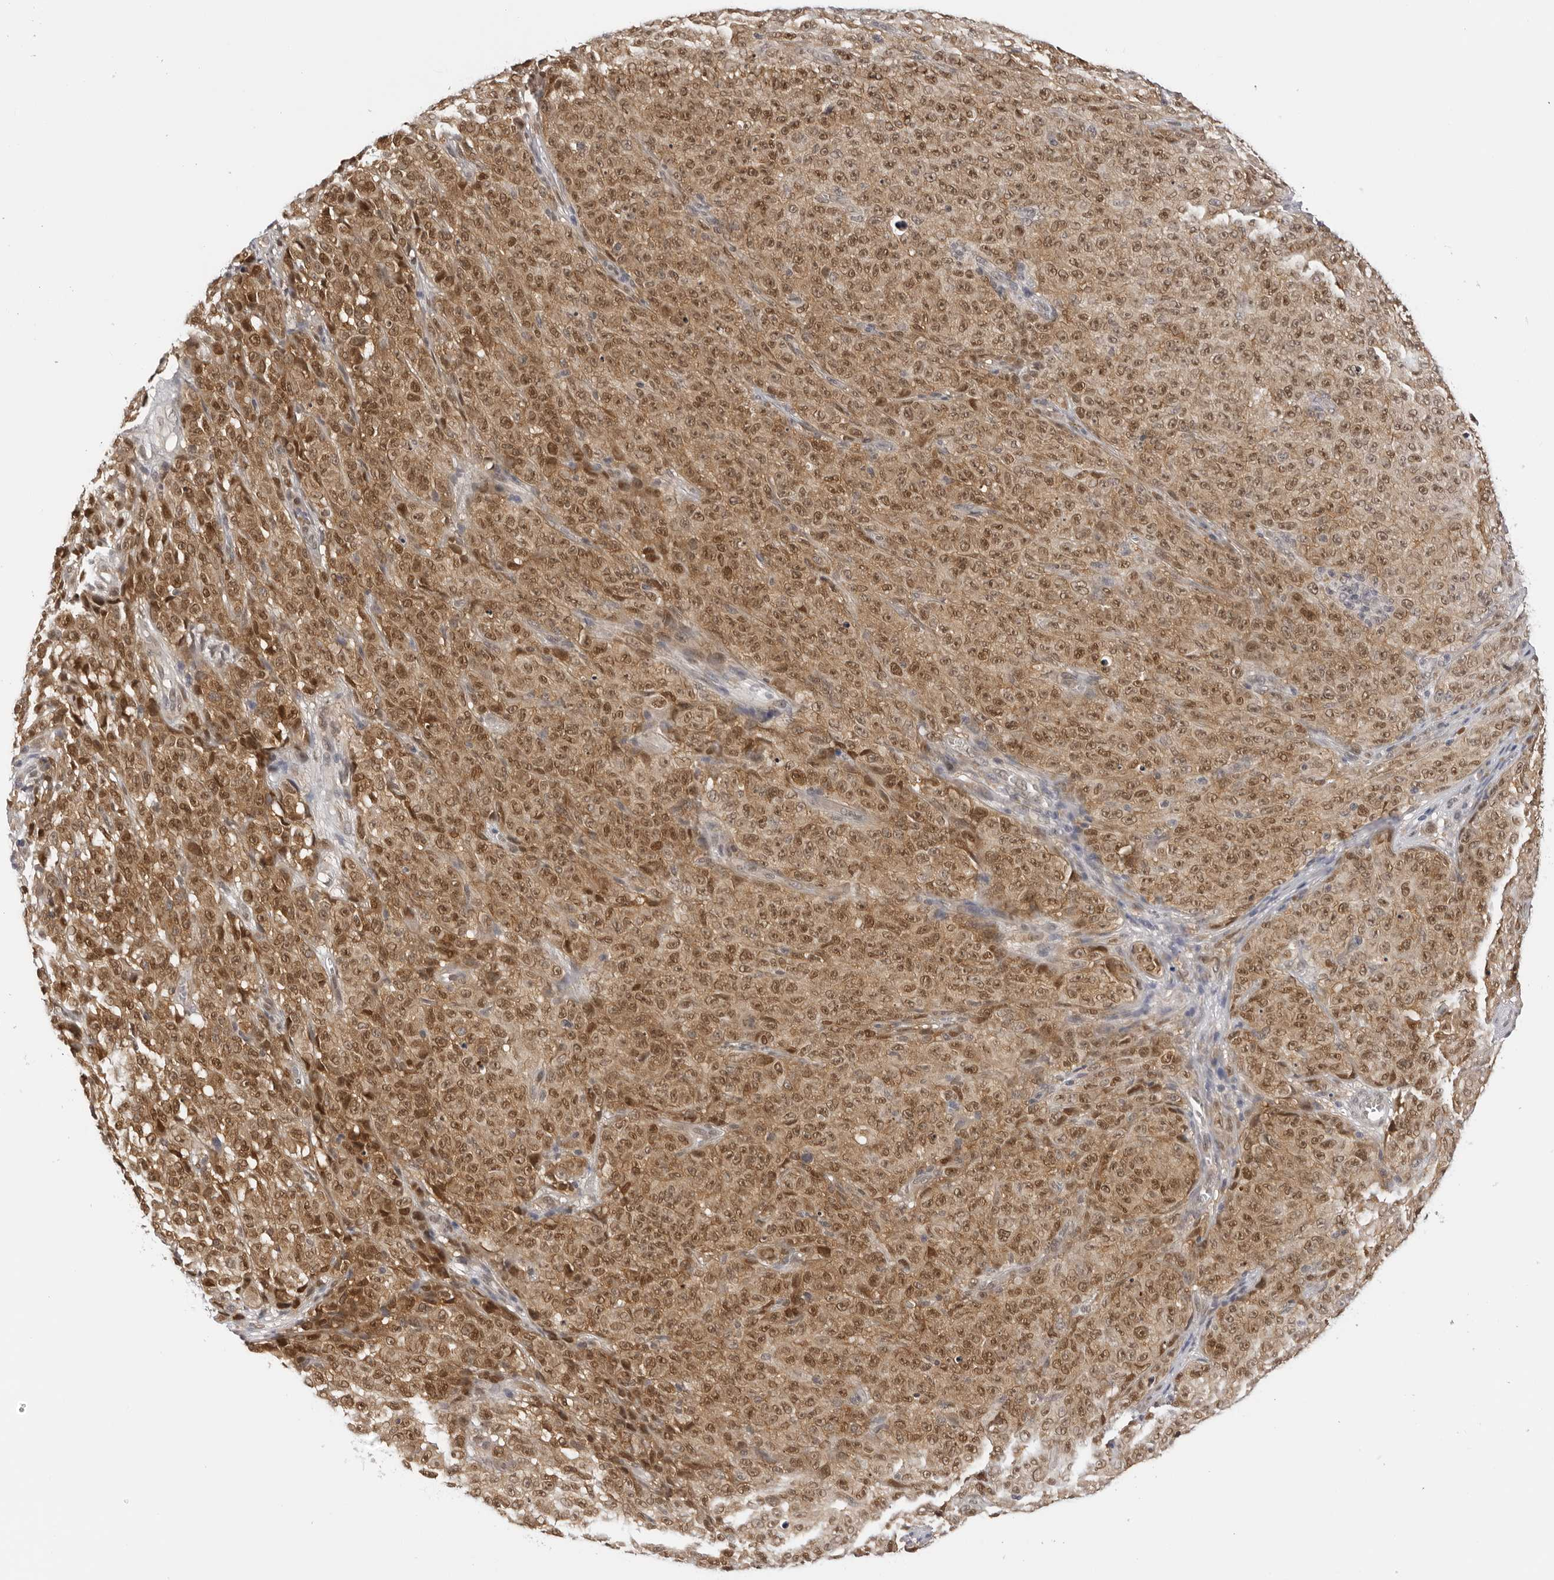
{"staining": {"intensity": "moderate", "quantity": ">75%", "location": "cytoplasmic/membranous,nuclear"}, "tissue": "melanoma", "cell_type": "Tumor cells", "image_type": "cancer", "snomed": [{"axis": "morphology", "description": "Malignant melanoma, NOS"}, {"axis": "topography", "description": "Skin"}], "caption": "Immunohistochemistry (IHC) histopathology image of melanoma stained for a protein (brown), which exhibits medium levels of moderate cytoplasmic/membranous and nuclear staining in approximately >75% of tumor cells.", "gene": "WDR77", "patient": {"sex": "female", "age": 82}}